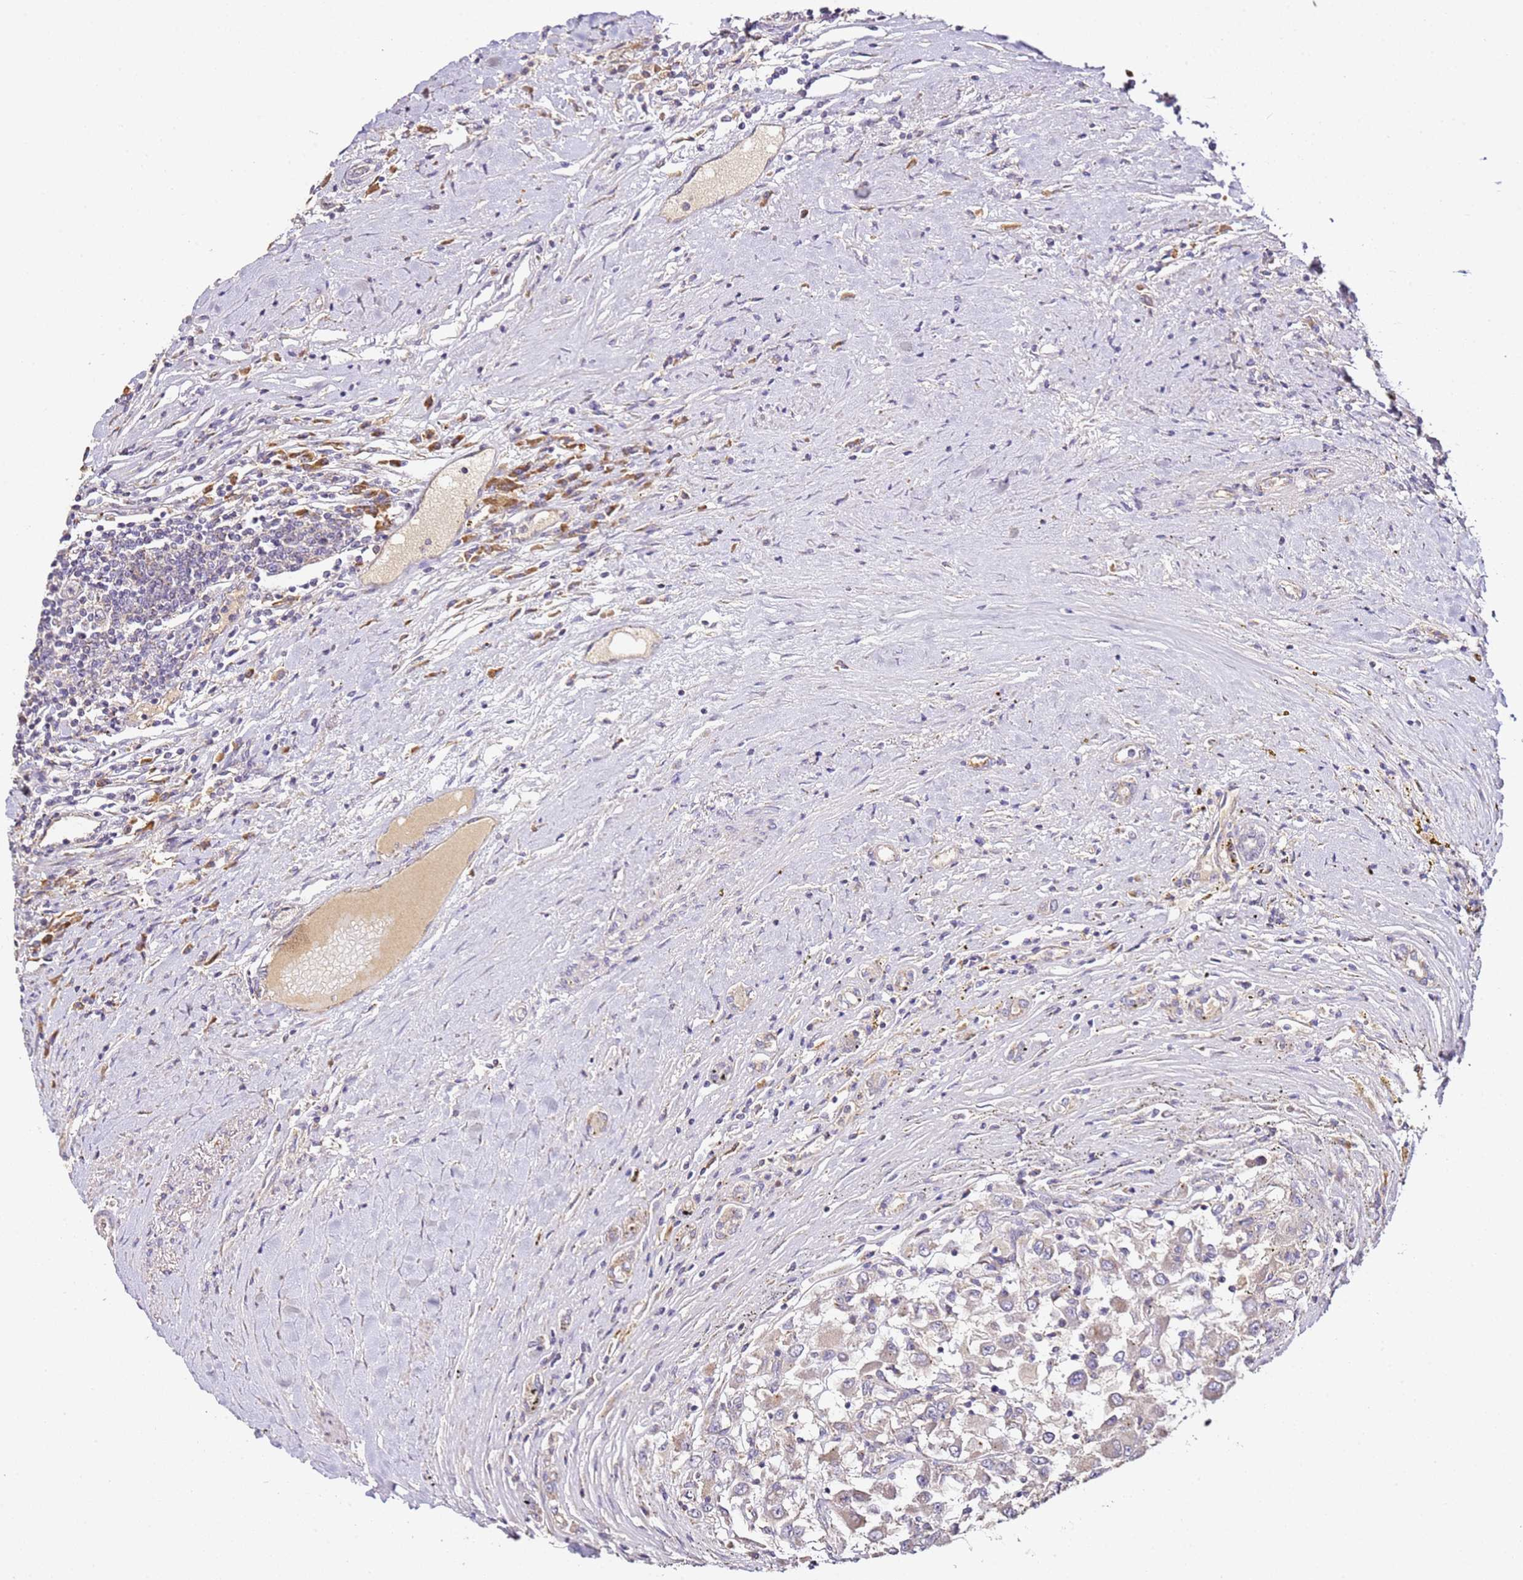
{"staining": {"intensity": "weak", "quantity": "25%-75%", "location": "cytoplasmic/membranous"}, "tissue": "renal cancer", "cell_type": "Tumor cells", "image_type": "cancer", "snomed": [{"axis": "morphology", "description": "Adenocarcinoma, NOS"}, {"axis": "topography", "description": "Kidney"}], "caption": "Adenocarcinoma (renal) stained for a protein (brown) demonstrates weak cytoplasmic/membranous positive positivity in approximately 25%-75% of tumor cells.", "gene": "OR2B11", "patient": {"sex": "female", "age": 67}}